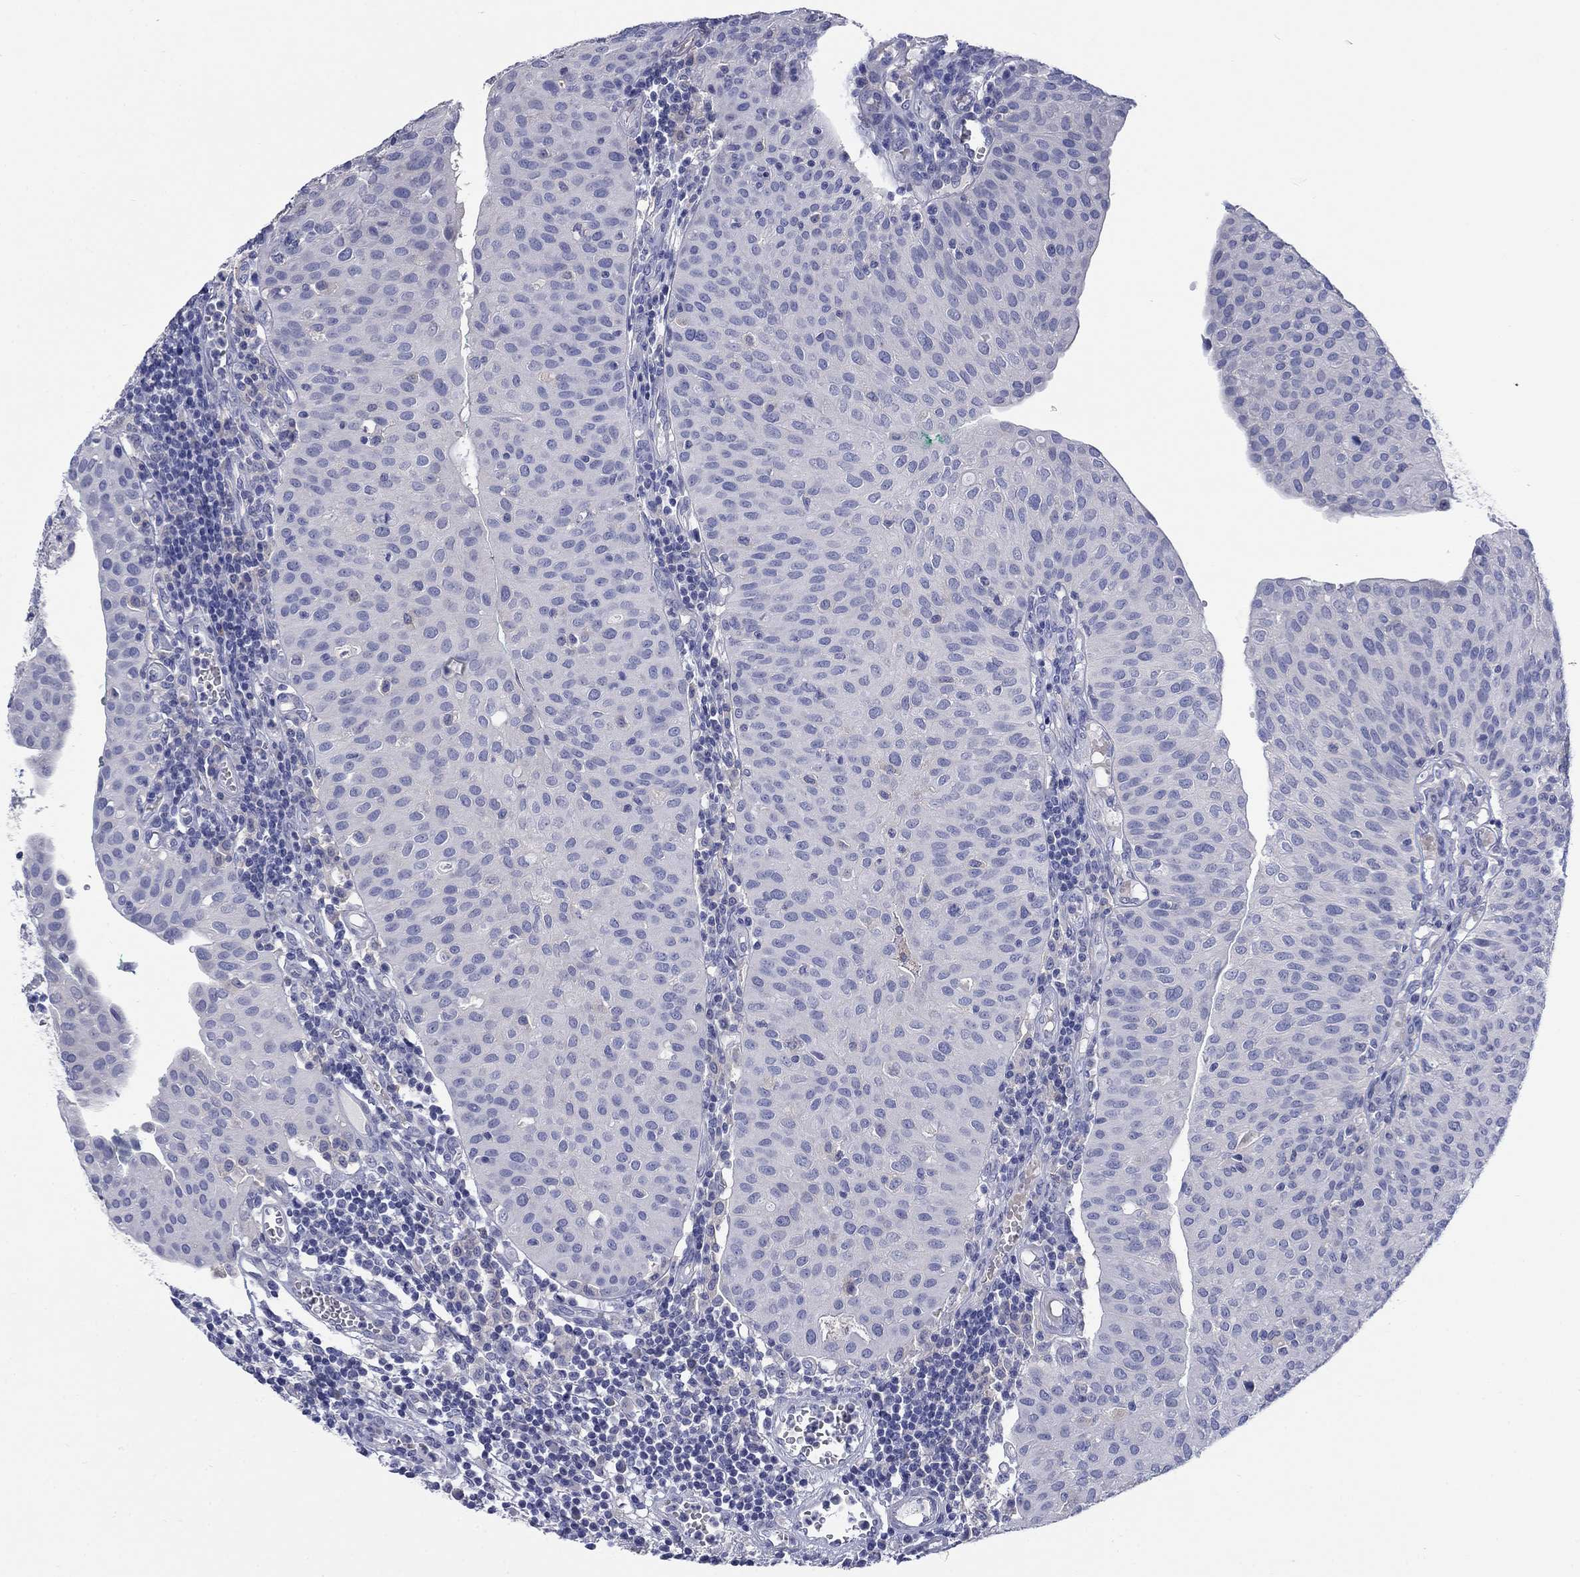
{"staining": {"intensity": "negative", "quantity": "none", "location": "none"}, "tissue": "urothelial cancer", "cell_type": "Tumor cells", "image_type": "cancer", "snomed": [{"axis": "morphology", "description": "Urothelial carcinoma, Low grade"}, {"axis": "topography", "description": "Urinary bladder"}], "caption": "Immunohistochemical staining of urothelial cancer shows no significant positivity in tumor cells.", "gene": "PTPRZ1", "patient": {"sex": "male", "age": 54}}